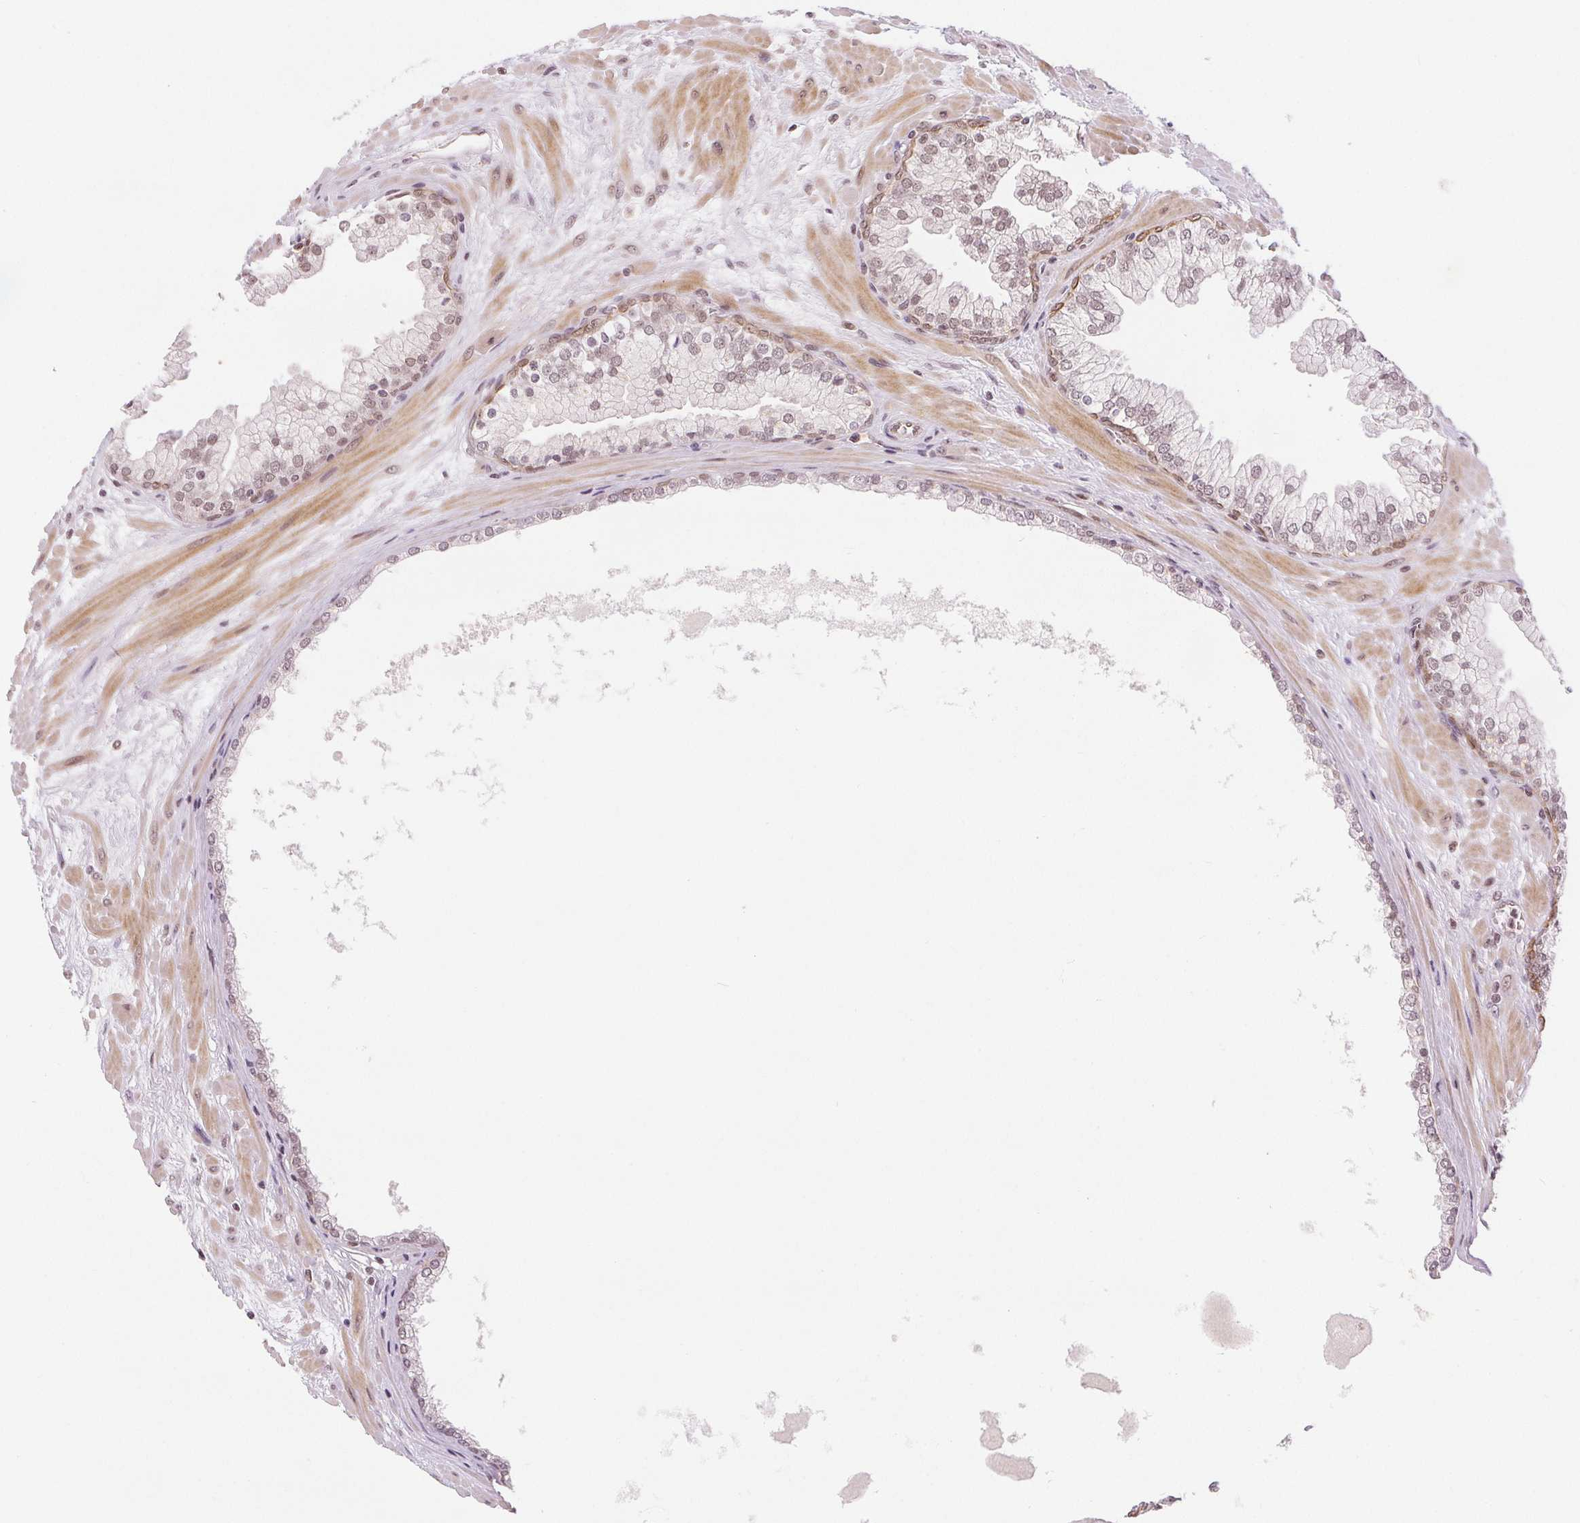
{"staining": {"intensity": "moderate", "quantity": "25%-75%", "location": "nuclear"}, "tissue": "prostate", "cell_type": "Glandular cells", "image_type": "normal", "snomed": [{"axis": "morphology", "description": "Normal tissue, NOS"}, {"axis": "topography", "description": "Prostate"}, {"axis": "topography", "description": "Peripheral nerve tissue"}], "caption": "Protein staining of unremarkable prostate demonstrates moderate nuclear expression in about 25%-75% of glandular cells. (Brightfield microscopy of DAB IHC at high magnification).", "gene": "DEK", "patient": {"sex": "male", "age": 61}}